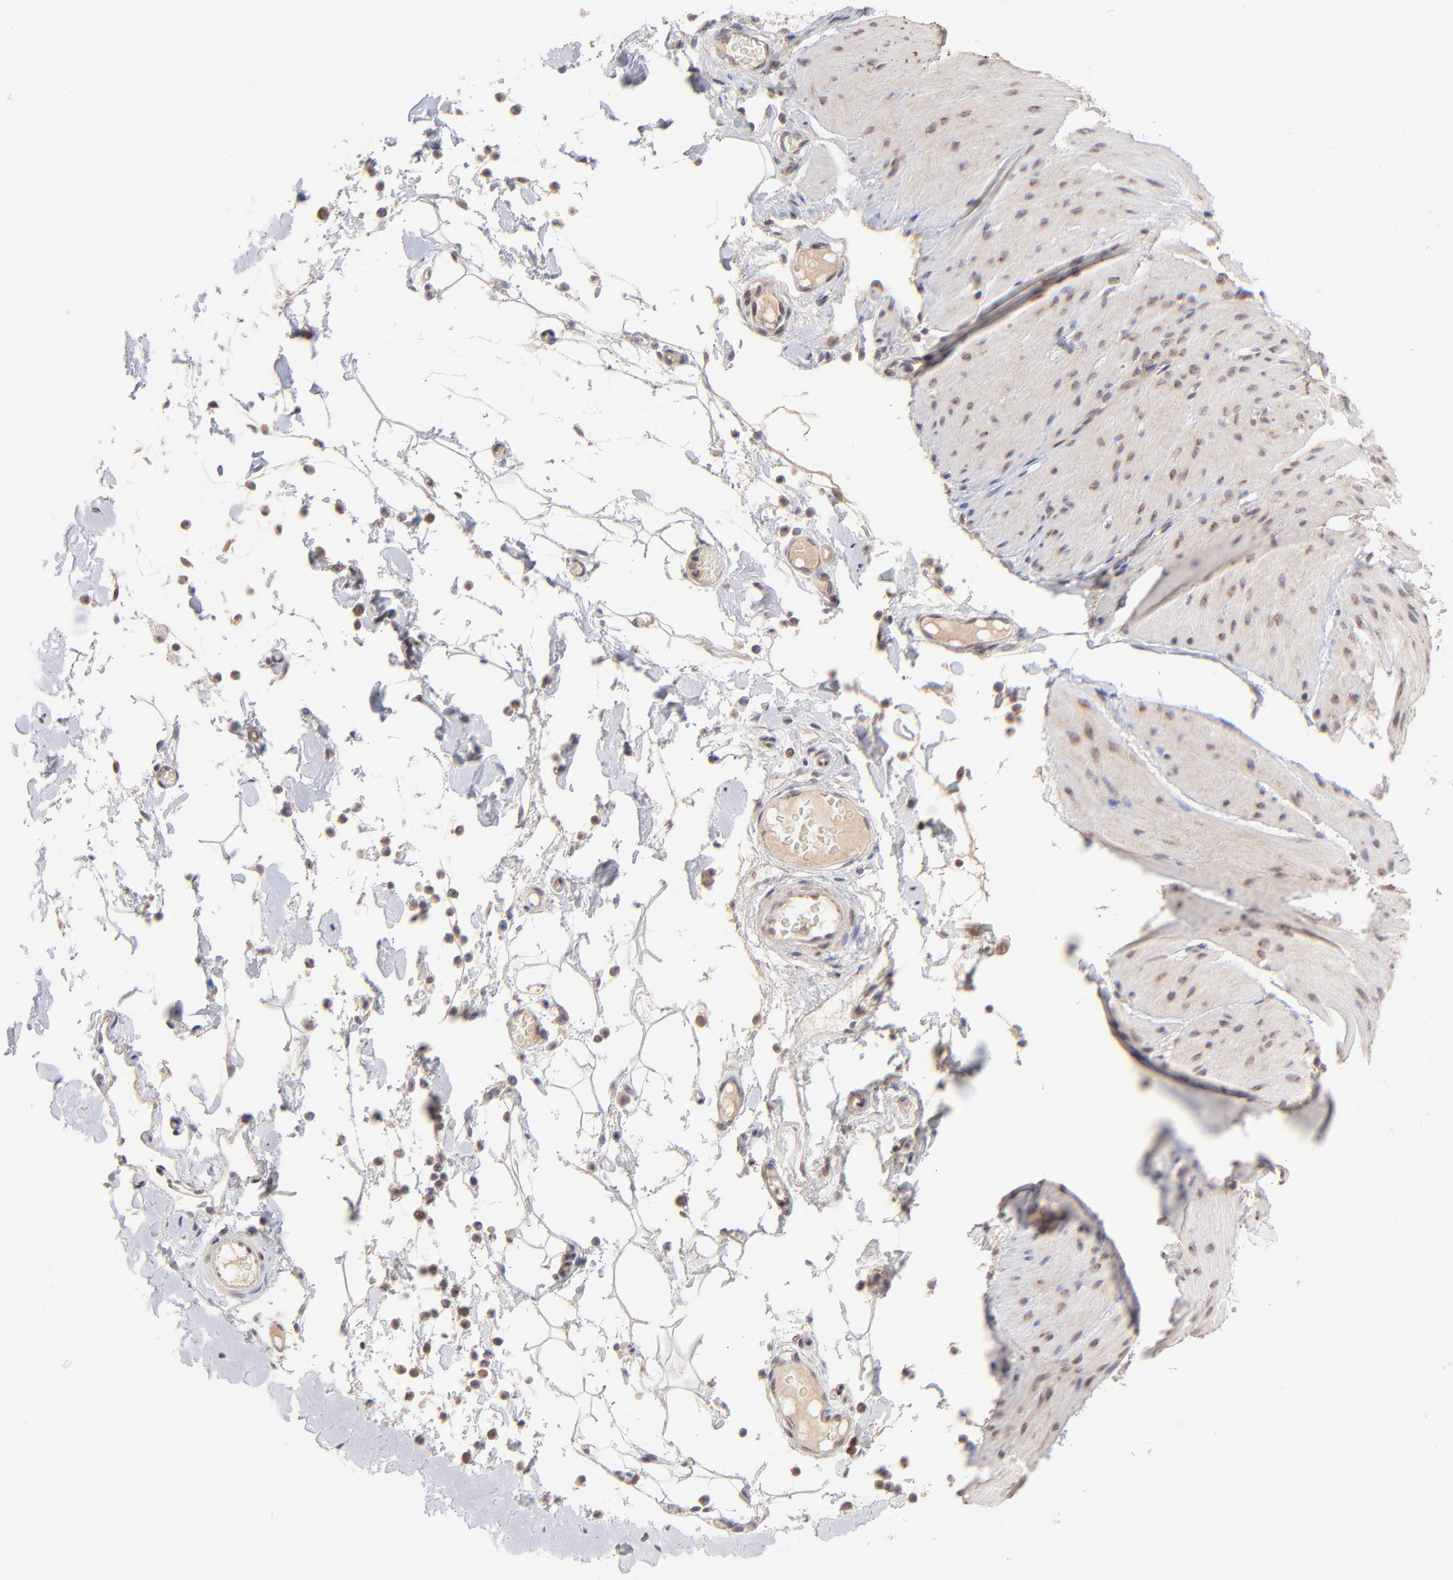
{"staining": {"intensity": "weak", "quantity": "25%-75%", "location": "cytoplasmic/membranous"}, "tissue": "smooth muscle", "cell_type": "Smooth muscle cells", "image_type": "normal", "snomed": [{"axis": "morphology", "description": "Normal tissue, NOS"}, {"axis": "topography", "description": "Smooth muscle"}, {"axis": "topography", "description": "Colon"}], "caption": "Unremarkable smooth muscle reveals weak cytoplasmic/membranous staining in about 25%-75% of smooth muscle cells, visualized by immunohistochemistry. The protein is shown in brown color, while the nuclei are stained blue.", "gene": "TNRC6B", "patient": {"sex": "male", "age": 67}}